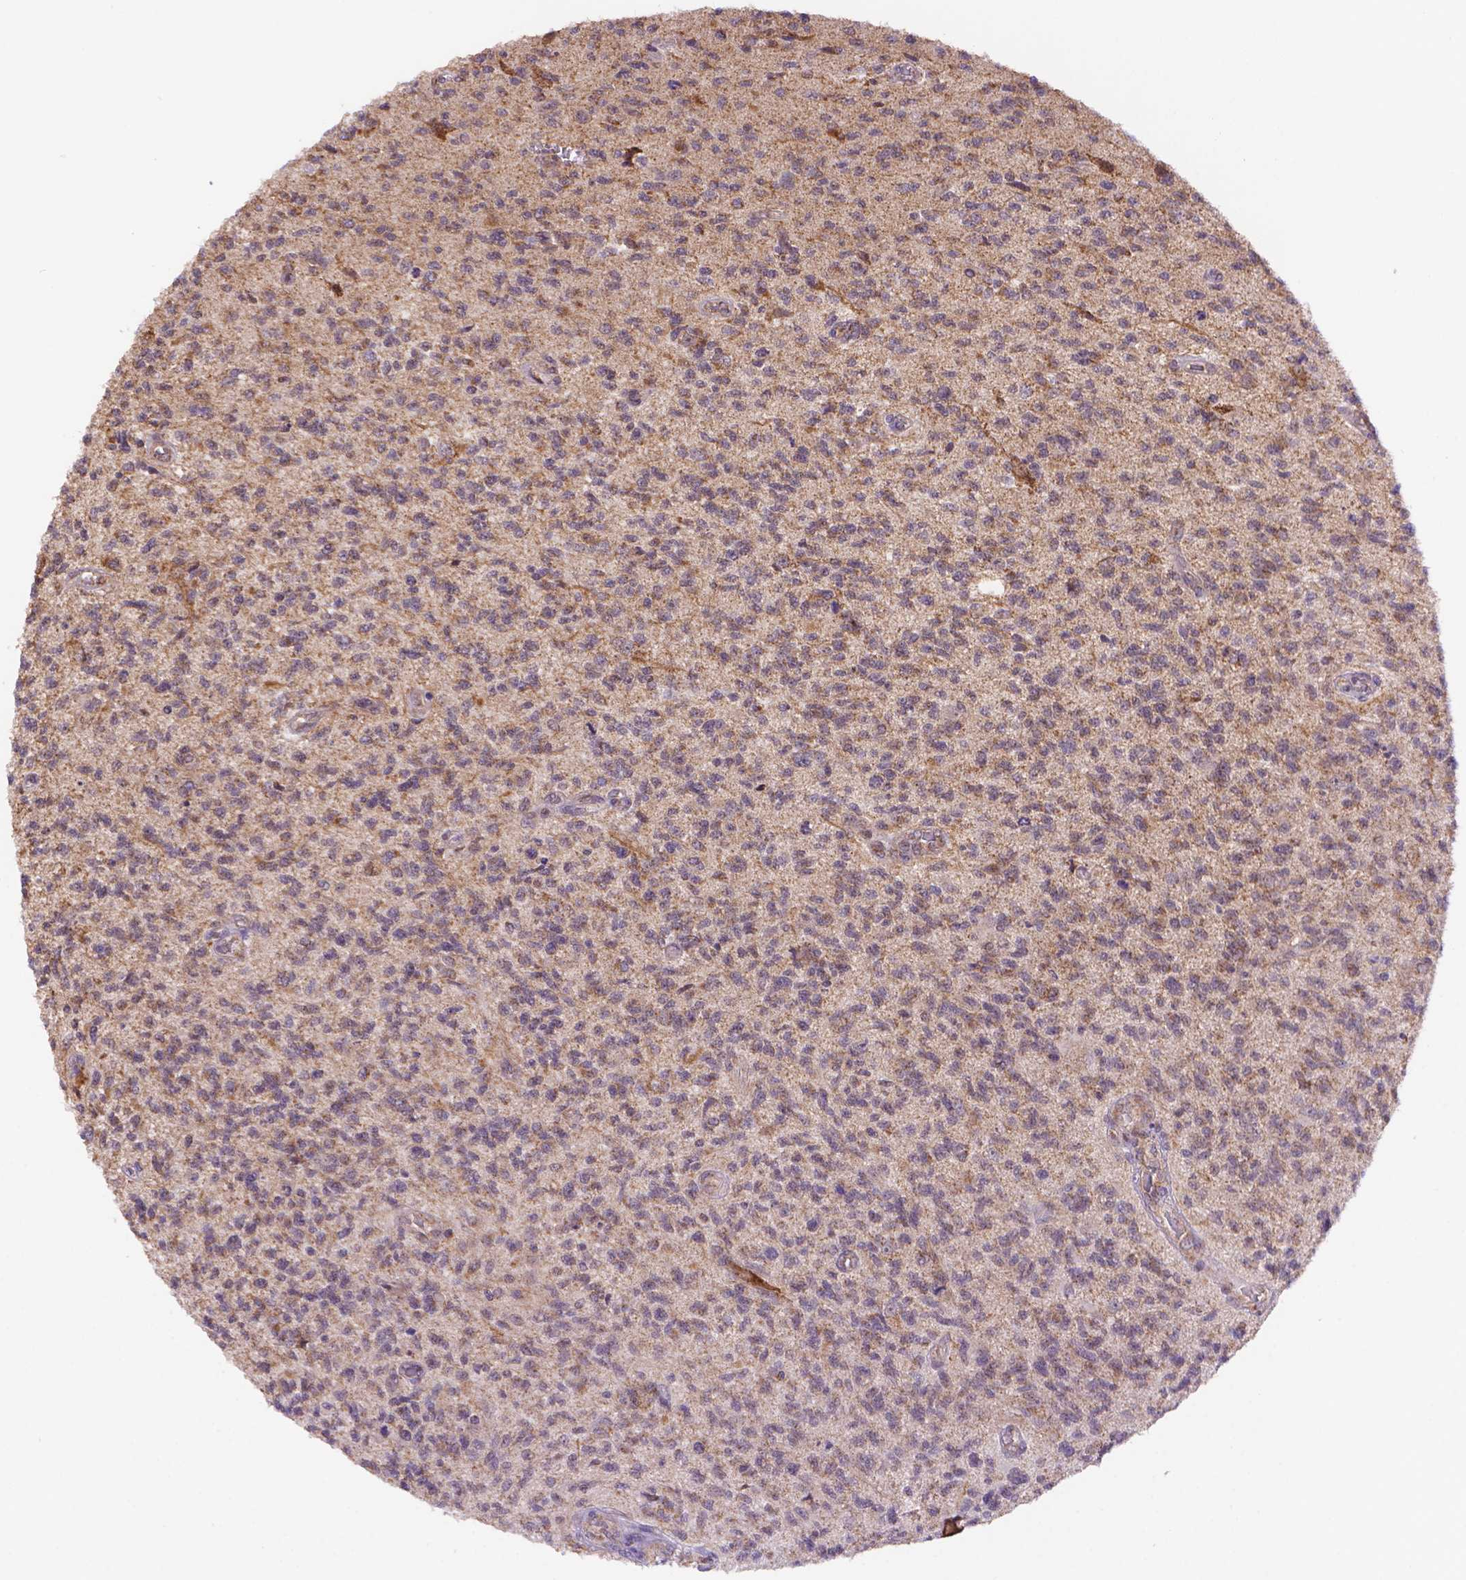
{"staining": {"intensity": "weak", "quantity": "25%-75%", "location": "cytoplasmic/membranous"}, "tissue": "glioma", "cell_type": "Tumor cells", "image_type": "cancer", "snomed": [{"axis": "morphology", "description": "Glioma, malignant, High grade"}, {"axis": "topography", "description": "Brain"}], "caption": "Immunohistochemistry (IHC) photomicrograph of neoplastic tissue: malignant high-grade glioma stained using immunohistochemistry (IHC) demonstrates low levels of weak protein expression localized specifically in the cytoplasmic/membranous of tumor cells, appearing as a cytoplasmic/membranous brown color.", "gene": "CYYR1", "patient": {"sex": "male", "age": 56}}